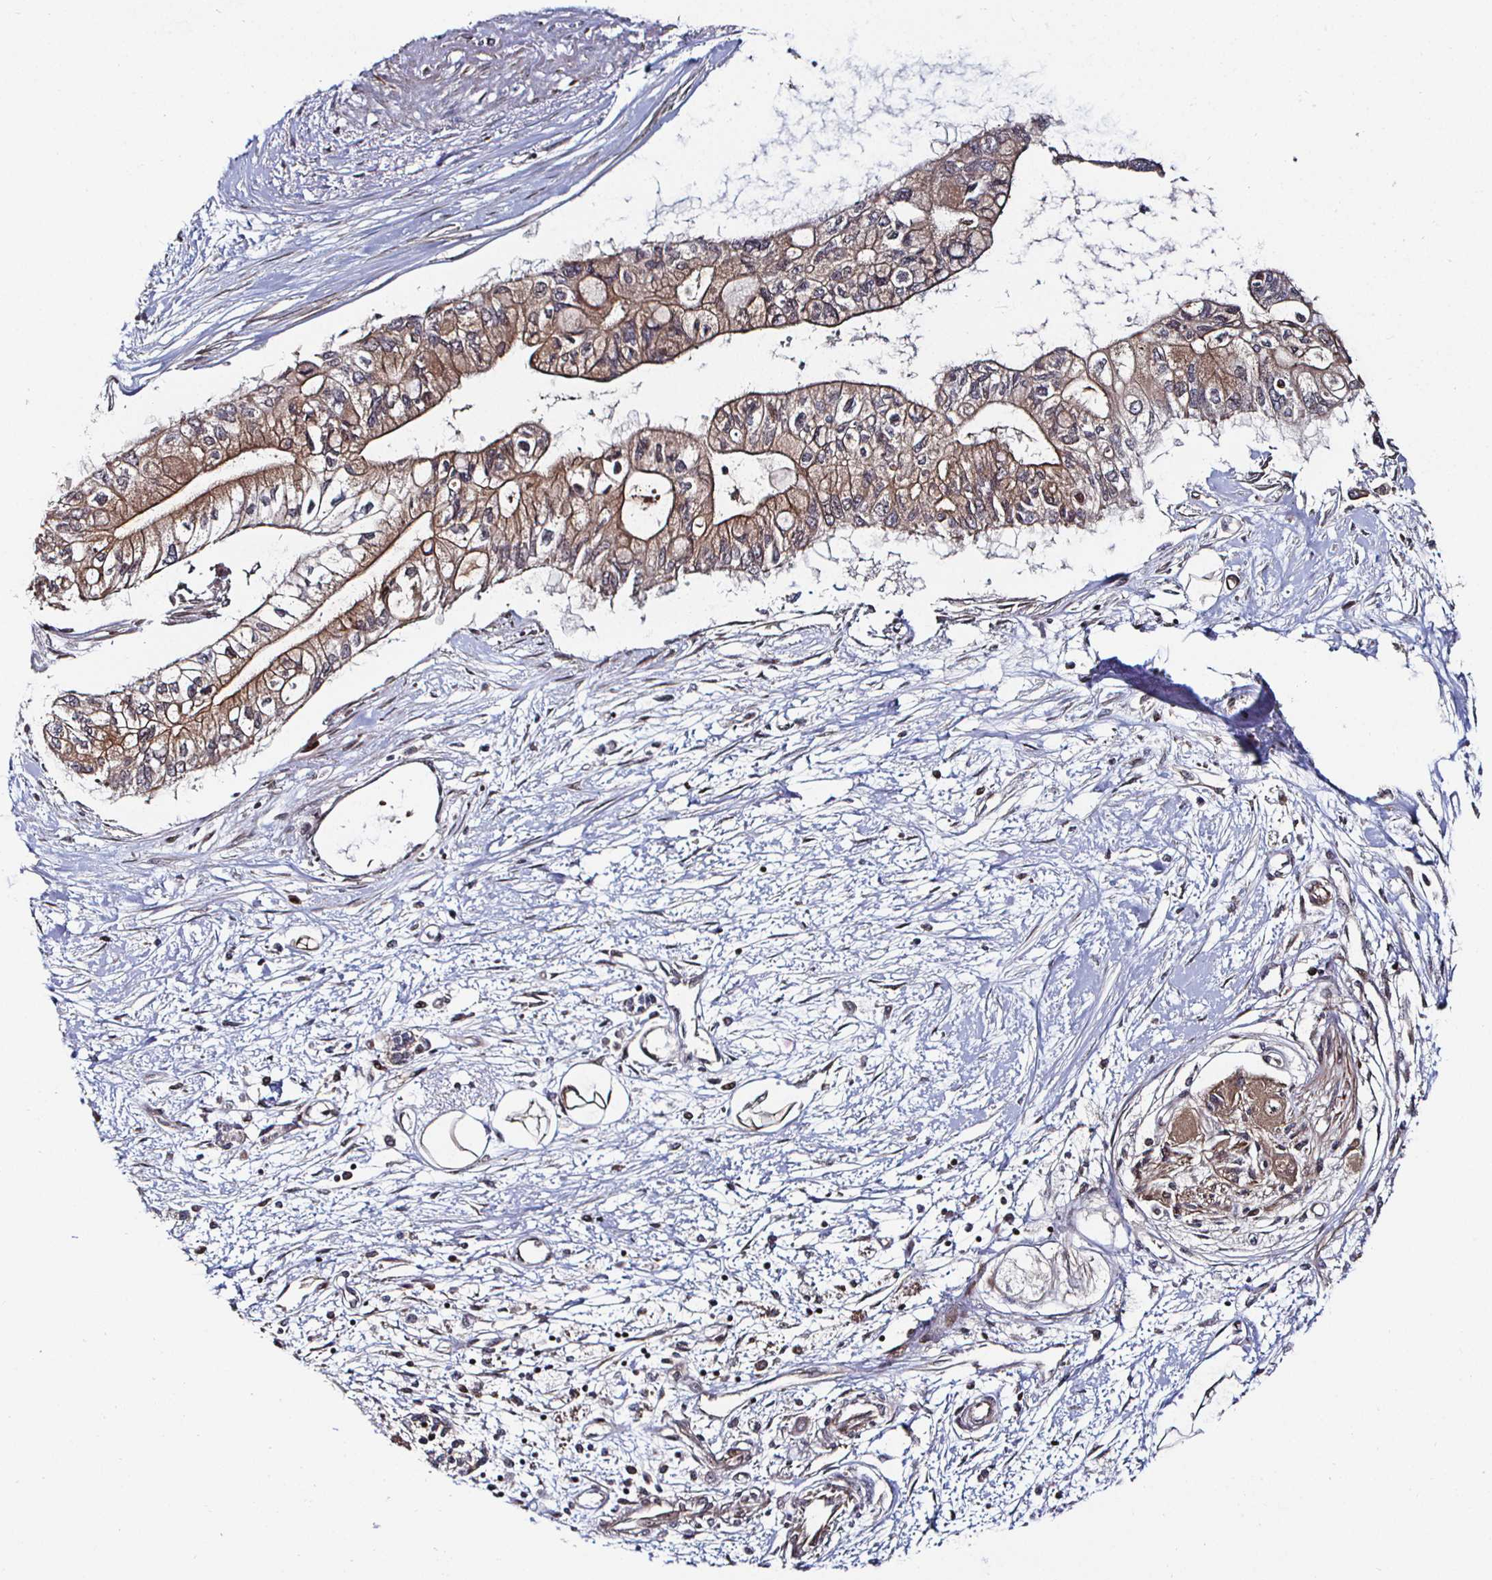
{"staining": {"intensity": "moderate", "quantity": ">75%", "location": "cytoplasmic/membranous"}, "tissue": "pancreatic cancer", "cell_type": "Tumor cells", "image_type": "cancer", "snomed": [{"axis": "morphology", "description": "Adenocarcinoma, NOS"}, {"axis": "topography", "description": "Pancreas"}], "caption": "High-magnification brightfield microscopy of pancreatic cancer (adenocarcinoma) stained with DAB (brown) and counterstained with hematoxylin (blue). tumor cells exhibit moderate cytoplasmic/membranous expression is appreciated in about>75% of cells. (DAB (3,3'-diaminobenzidine) IHC with brightfield microscopy, high magnification).", "gene": "TBKBP1", "patient": {"sex": "female", "age": 77}}